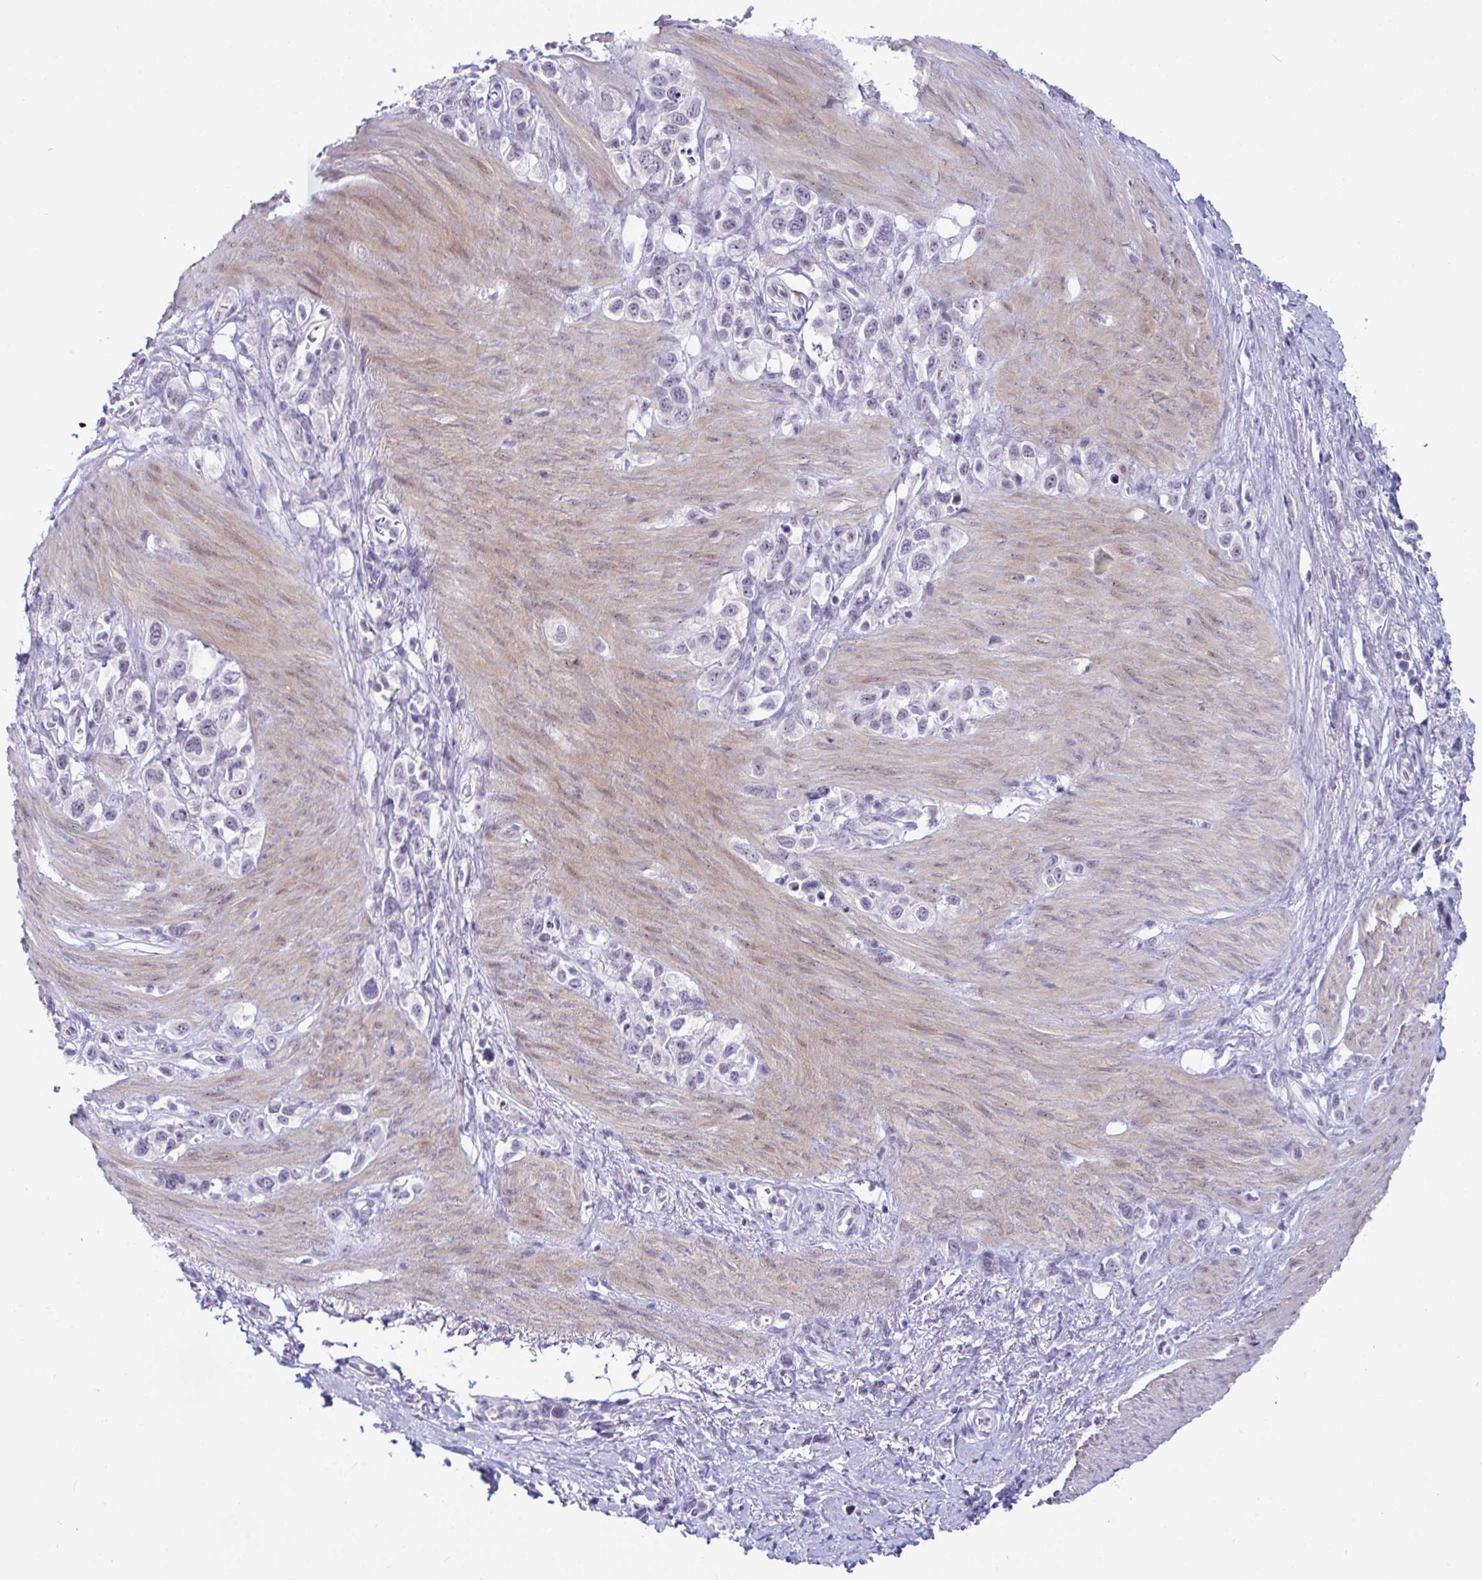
{"staining": {"intensity": "negative", "quantity": "none", "location": "none"}, "tissue": "stomach cancer", "cell_type": "Tumor cells", "image_type": "cancer", "snomed": [{"axis": "morphology", "description": "Adenocarcinoma, NOS"}, {"axis": "topography", "description": "Stomach"}], "caption": "Tumor cells are negative for protein expression in human adenocarcinoma (stomach).", "gene": "USP35", "patient": {"sex": "female", "age": 65}}